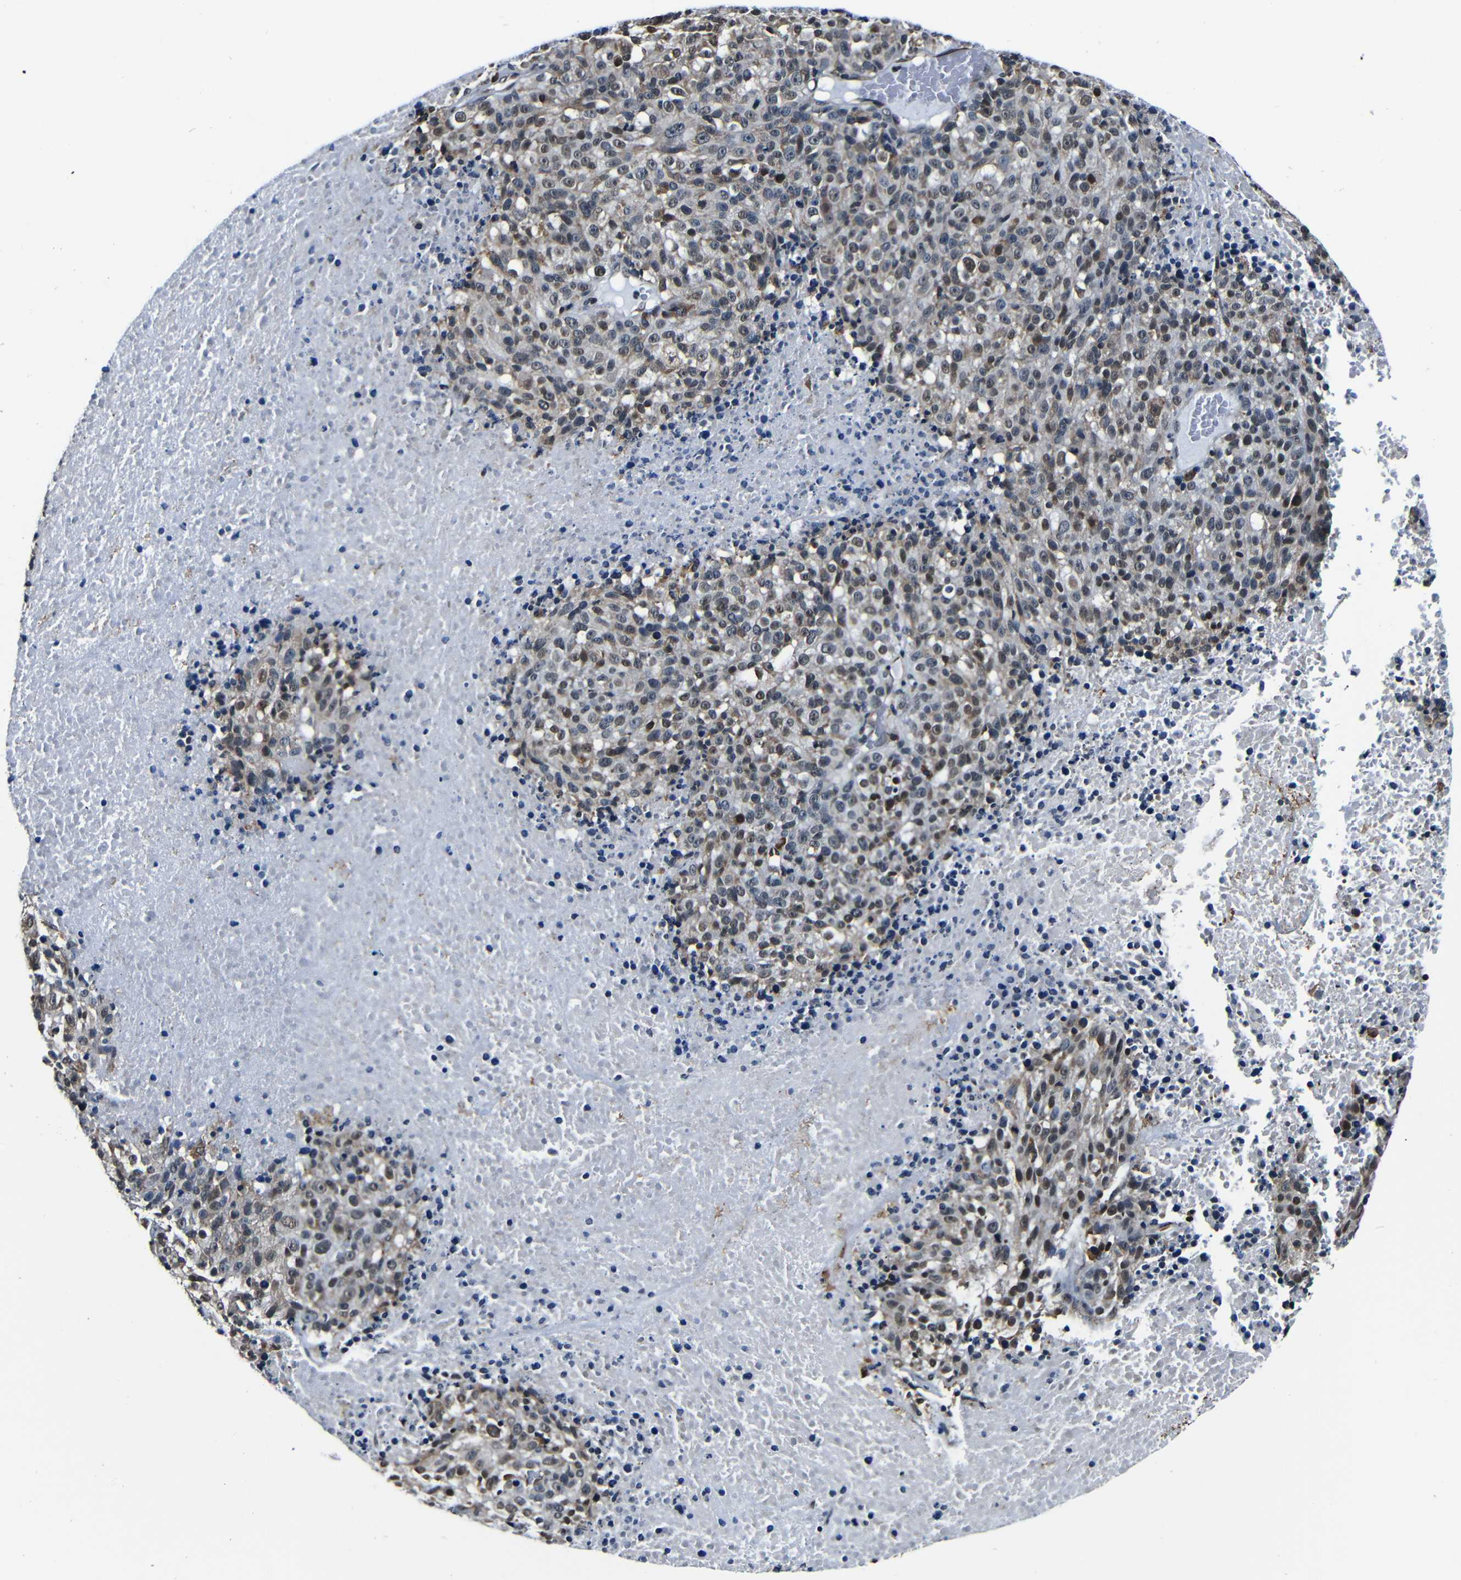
{"staining": {"intensity": "weak", "quantity": "25%-75%", "location": "cytoplasmic/membranous,nuclear"}, "tissue": "melanoma", "cell_type": "Tumor cells", "image_type": "cancer", "snomed": [{"axis": "morphology", "description": "Malignant melanoma, Metastatic site"}, {"axis": "topography", "description": "Cerebral cortex"}], "caption": "Melanoma stained for a protein (brown) shows weak cytoplasmic/membranous and nuclear positive staining in approximately 25%-75% of tumor cells.", "gene": "NCBP3", "patient": {"sex": "female", "age": 52}}